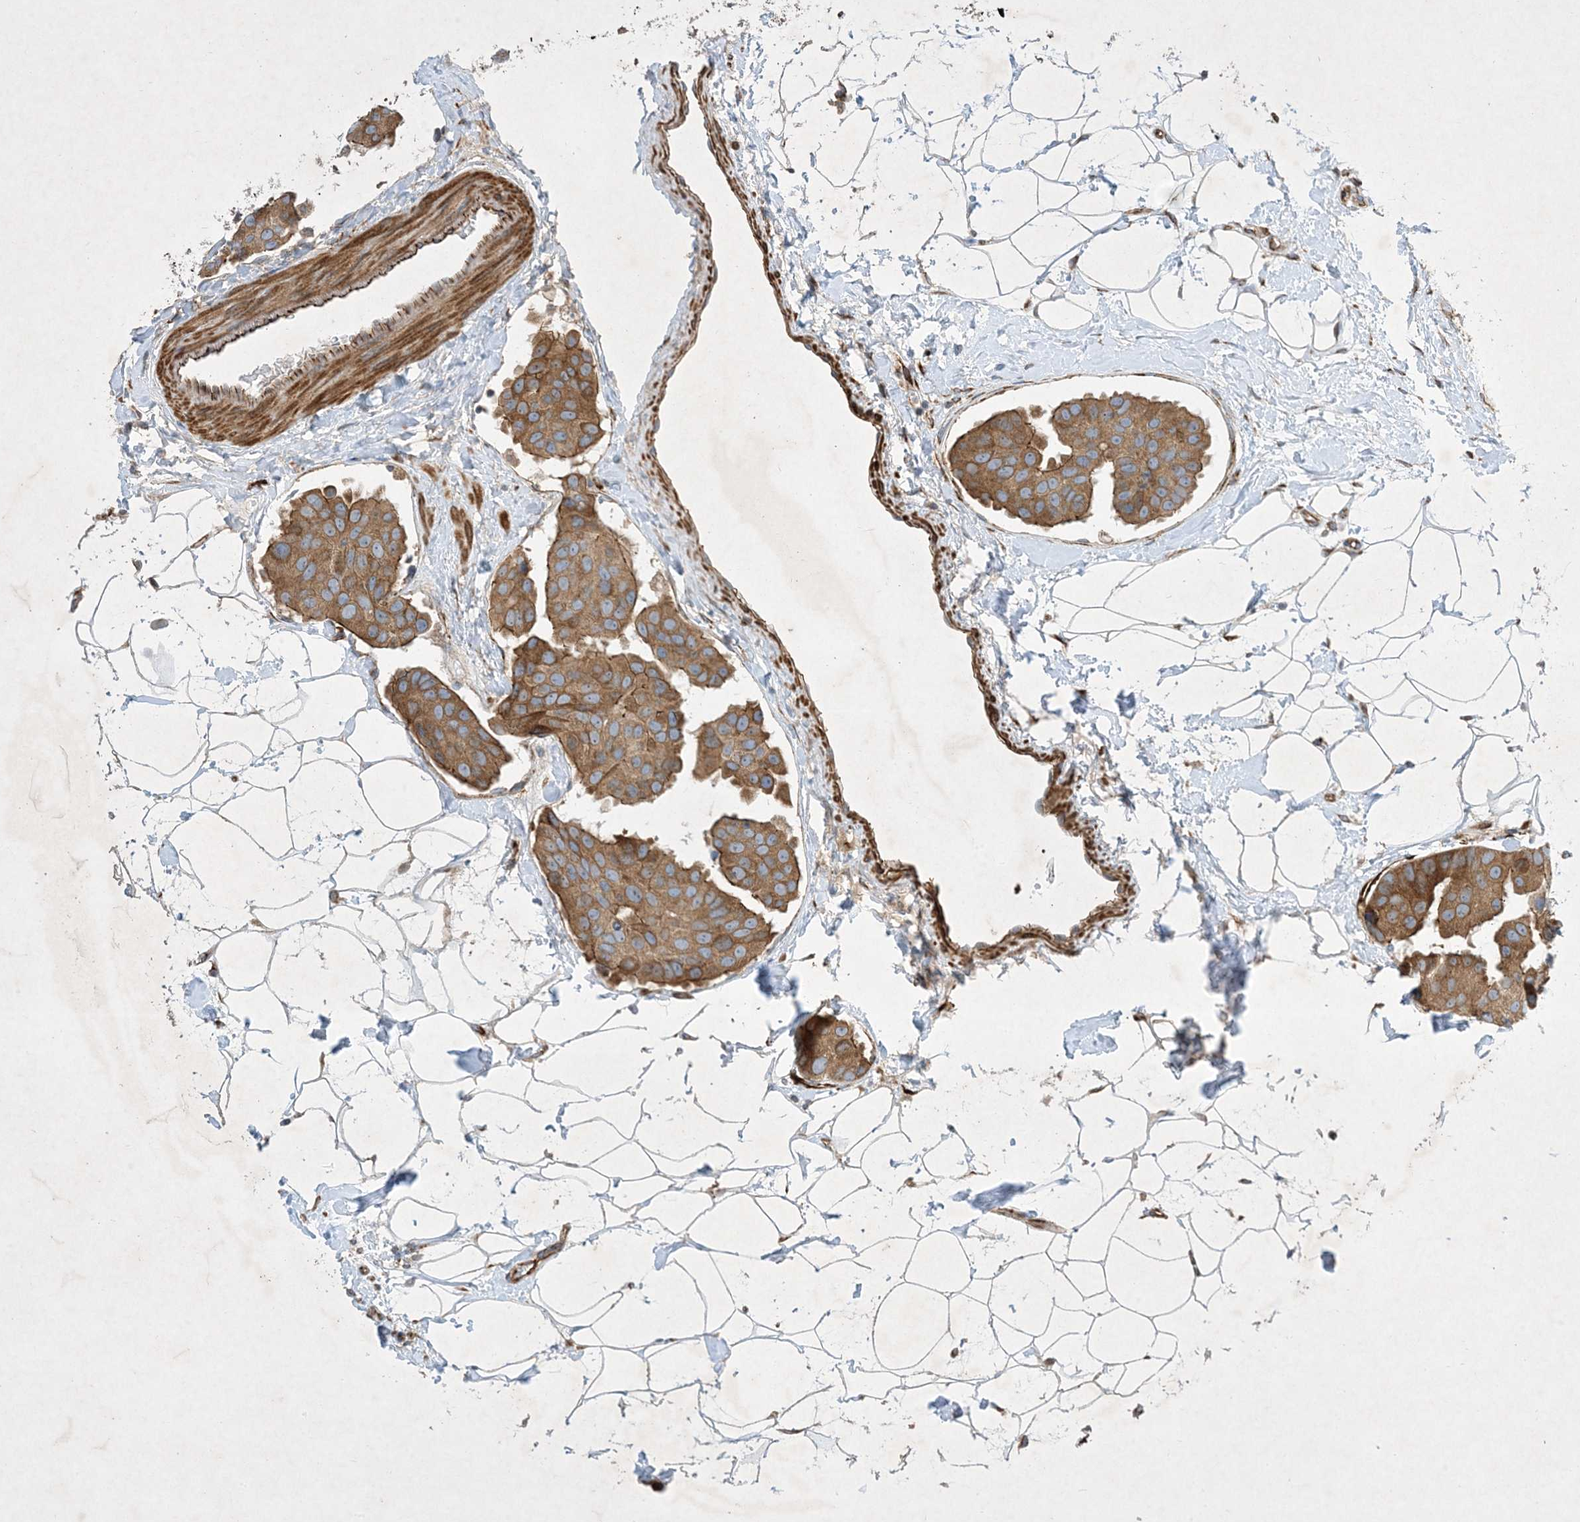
{"staining": {"intensity": "moderate", "quantity": ">75%", "location": "cytoplasmic/membranous"}, "tissue": "breast cancer", "cell_type": "Tumor cells", "image_type": "cancer", "snomed": [{"axis": "morphology", "description": "Normal tissue, NOS"}, {"axis": "morphology", "description": "Duct carcinoma"}, {"axis": "topography", "description": "Breast"}], "caption": "The immunohistochemical stain labels moderate cytoplasmic/membranous staining in tumor cells of breast cancer tissue.", "gene": "OTOP1", "patient": {"sex": "female", "age": 39}}